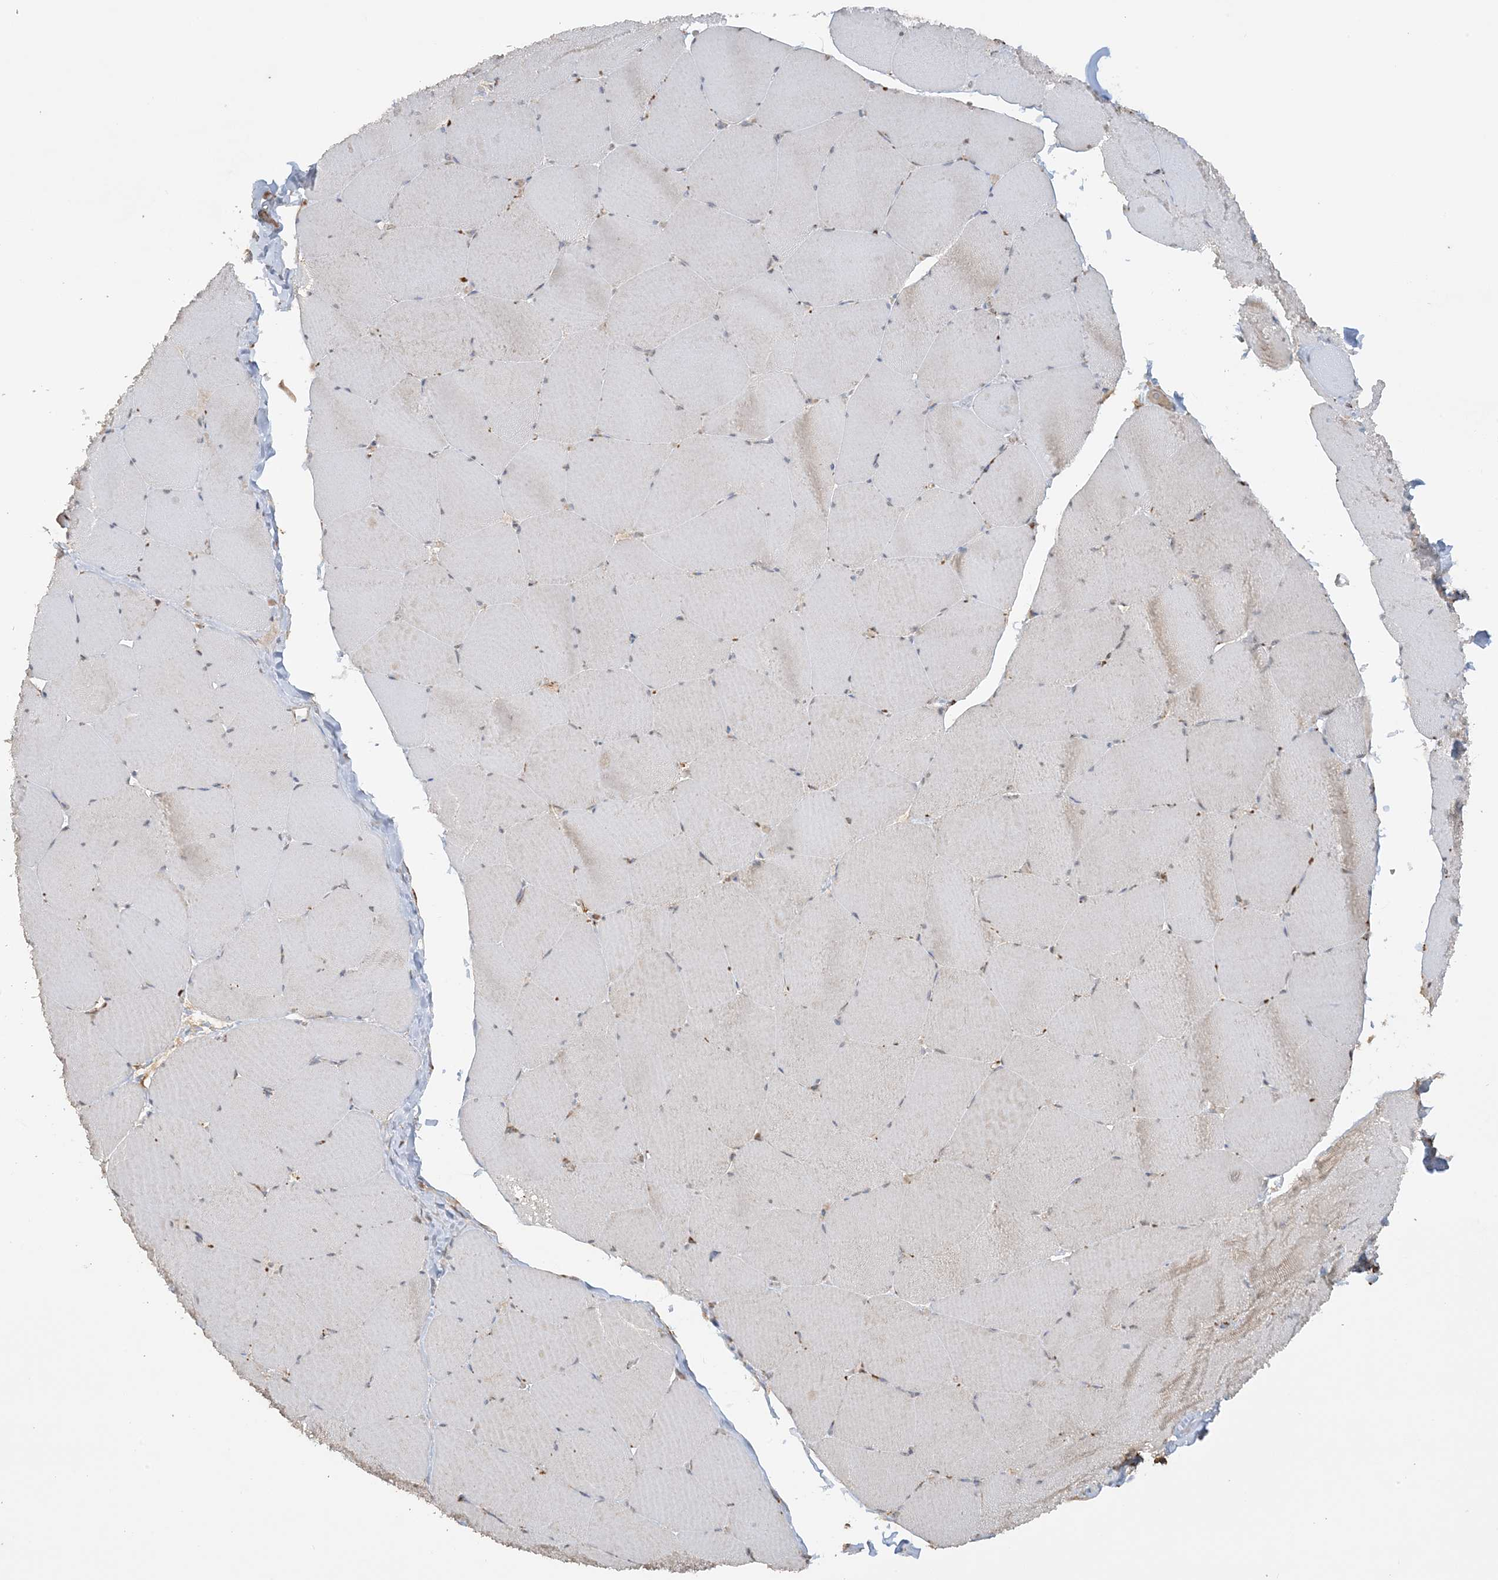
{"staining": {"intensity": "moderate", "quantity": "25%-75%", "location": "cytoplasmic/membranous"}, "tissue": "skeletal muscle", "cell_type": "Myocytes", "image_type": "normal", "snomed": [{"axis": "morphology", "description": "Normal tissue, NOS"}, {"axis": "topography", "description": "Skeletal muscle"}, {"axis": "topography", "description": "Head-Neck"}], "caption": "Myocytes reveal medium levels of moderate cytoplasmic/membranous staining in approximately 25%-75% of cells in benign skeletal muscle.", "gene": "AGA", "patient": {"sex": "male", "age": 66}}